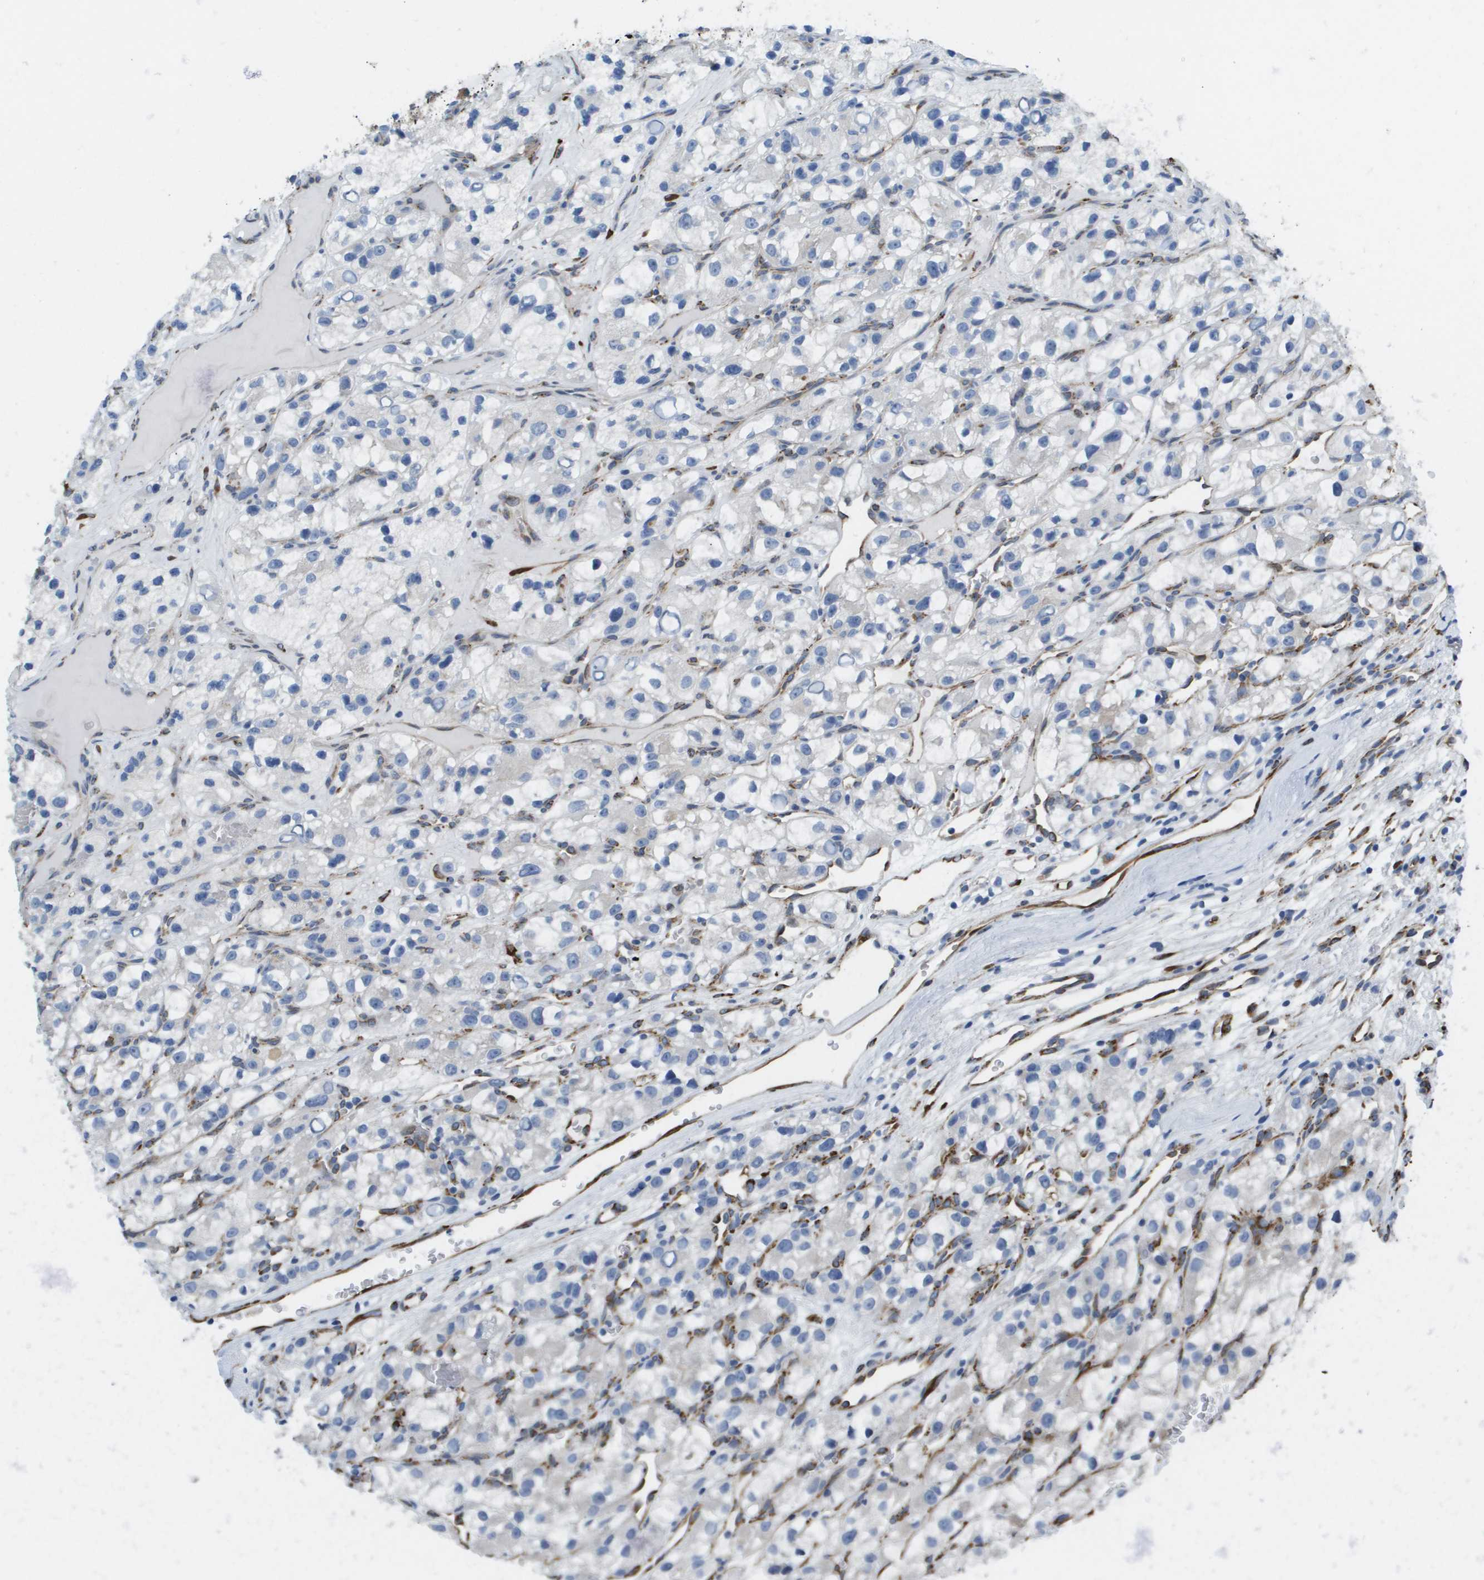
{"staining": {"intensity": "negative", "quantity": "none", "location": "none"}, "tissue": "renal cancer", "cell_type": "Tumor cells", "image_type": "cancer", "snomed": [{"axis": "morphology", "description": "Adenocarcinoma, NOS"}, {"axis": "topography", "description": "Kidney"}], "caption": "A histopathology image of human adenocarcinoma (renal) is negative for staining in tumor cells.", "gene": "ST3GAL2", "patient": {"sex": "female", "age": 57}}